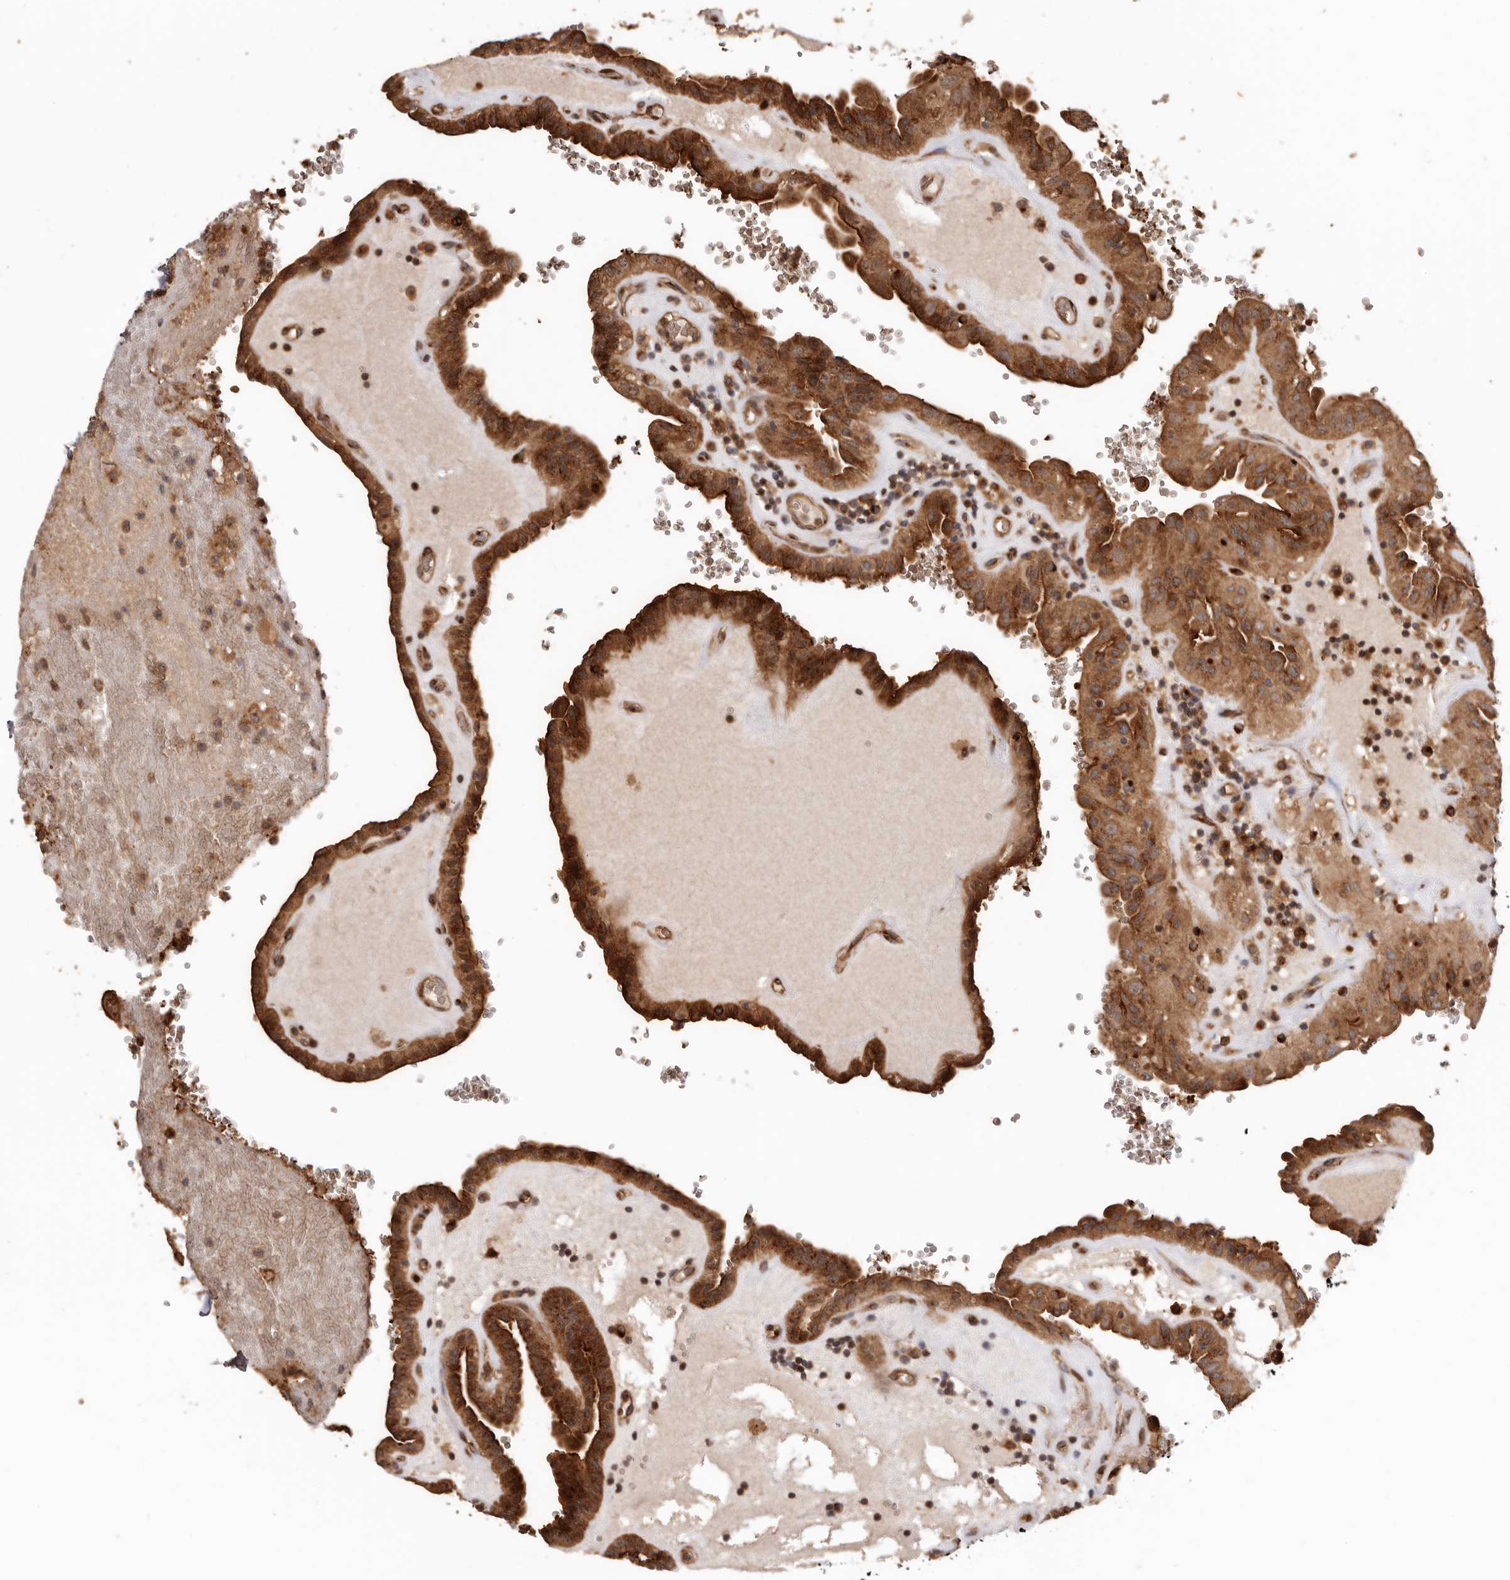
{"staining": {"intensity": "strong", "quantity": ">75%", "location": "cytoplasmic/membranous"}, "tissue": "thyroid cancer", "cell_type": "Tumor cells", "image_type": "cancer", "snomed": [{"axis": "morphology", "description": "Papillary adenocarcinoma, NOS"}, {"axis": "topography", "description": "Thyroid gland"}], "caption": "A high-resolution micrograph shows immunohistochemistry staining of thyroid cancer, which reveals strong cytoplasmic/membranous staining in approximately >75% of tumor cells.", "gene": "GPR27", "patient": {"sex": "male", "age": 77}}